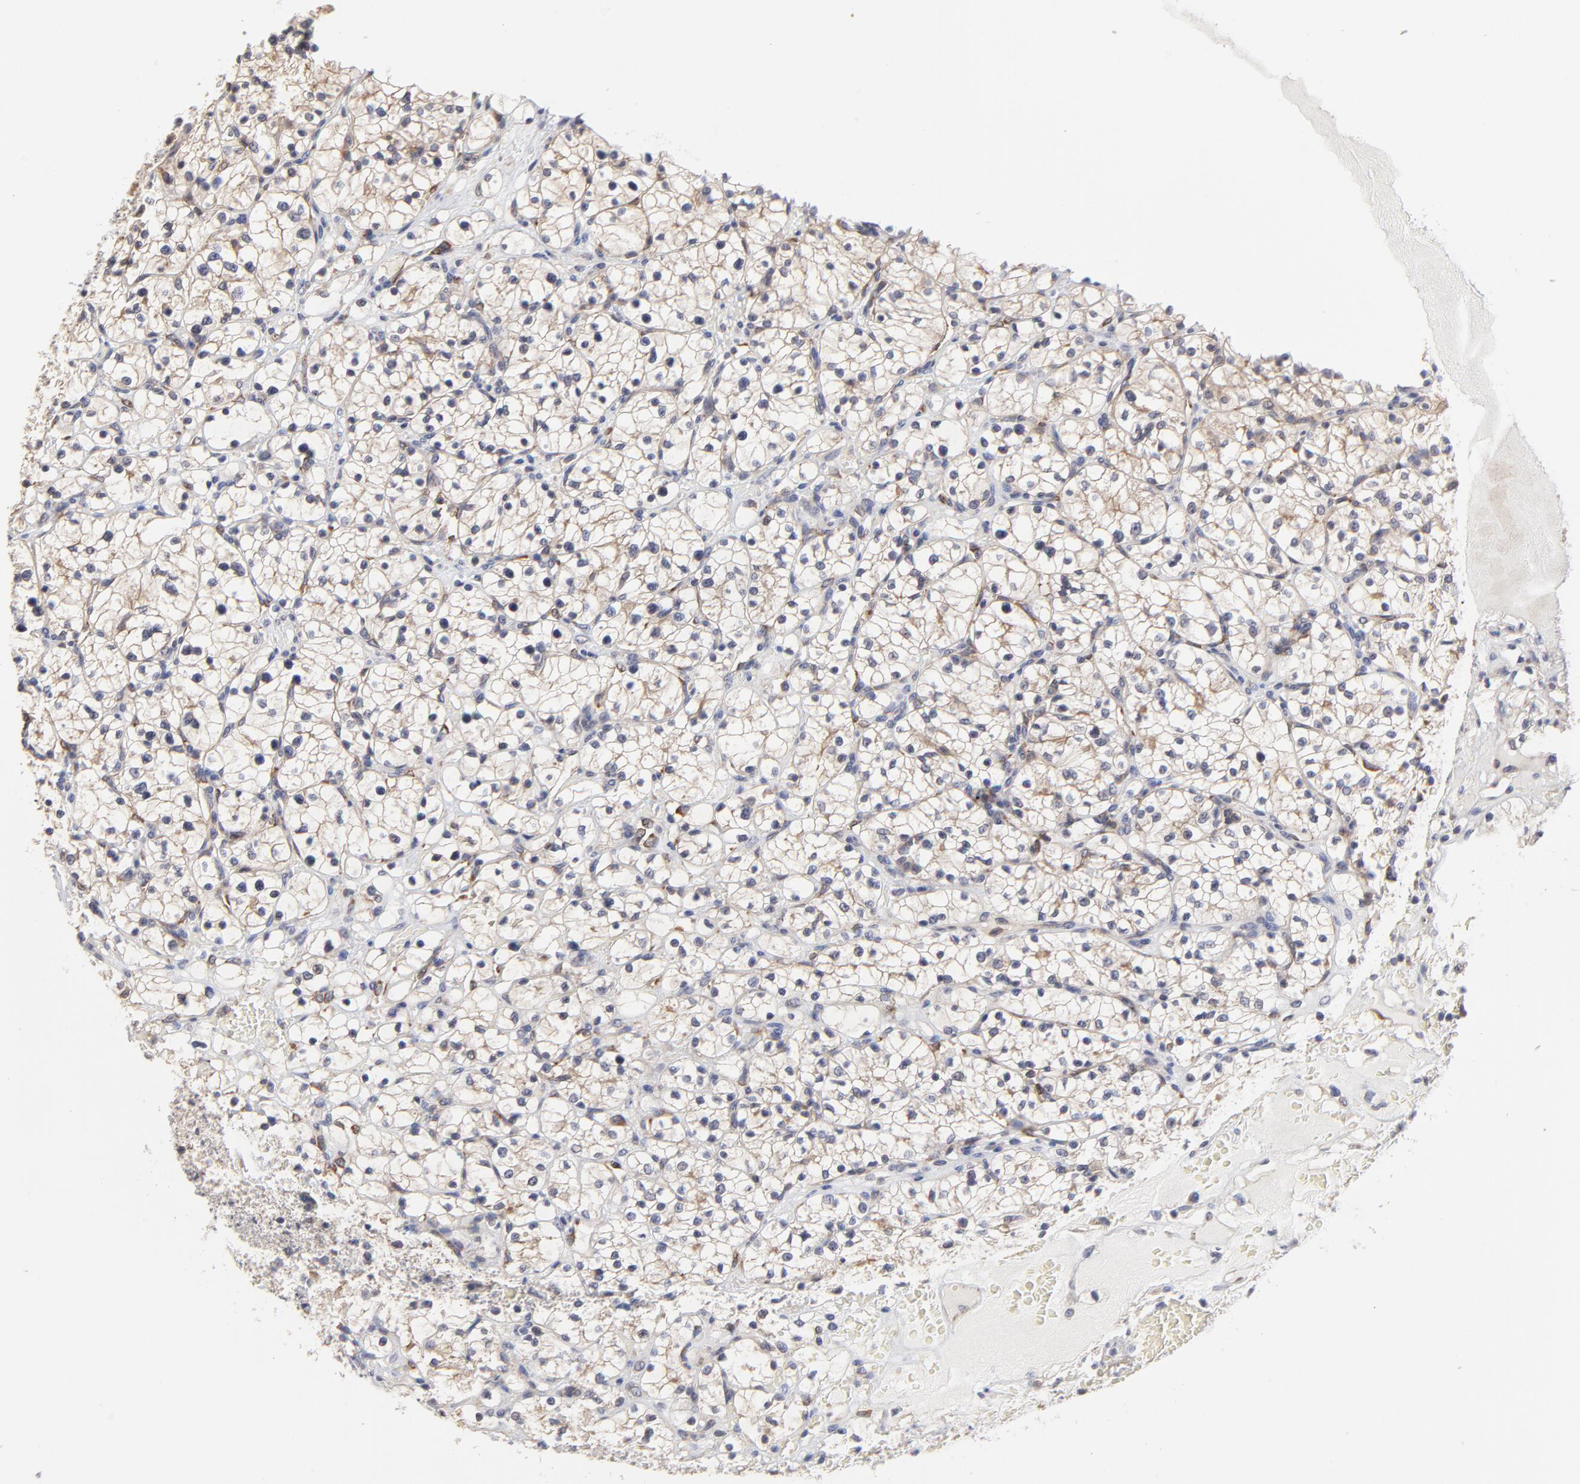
{"staining": {"intensity": "weak", "quantity": ">75%", "location": "cytoplasmic/membranous"}, "tissue": "renal cancer", "cell_type": "Tumor cells", "image_type": "cancer", "snomed": [{"axis": "morphology", "description": "Adenocarcinoma, NOS"}, {"axis": "topography", "description": "Kidney"}], "caption": "Immunohistochemical staining of renal adenocarcinoma shows low levels of weak cytoplasmic/membranous positivity in about >75% of tumor cells. (Brightfield microscopy of DAB IHC at high magnification).", "gene": "ZNF157", "patient": {"sex": "female", "age": 60}}